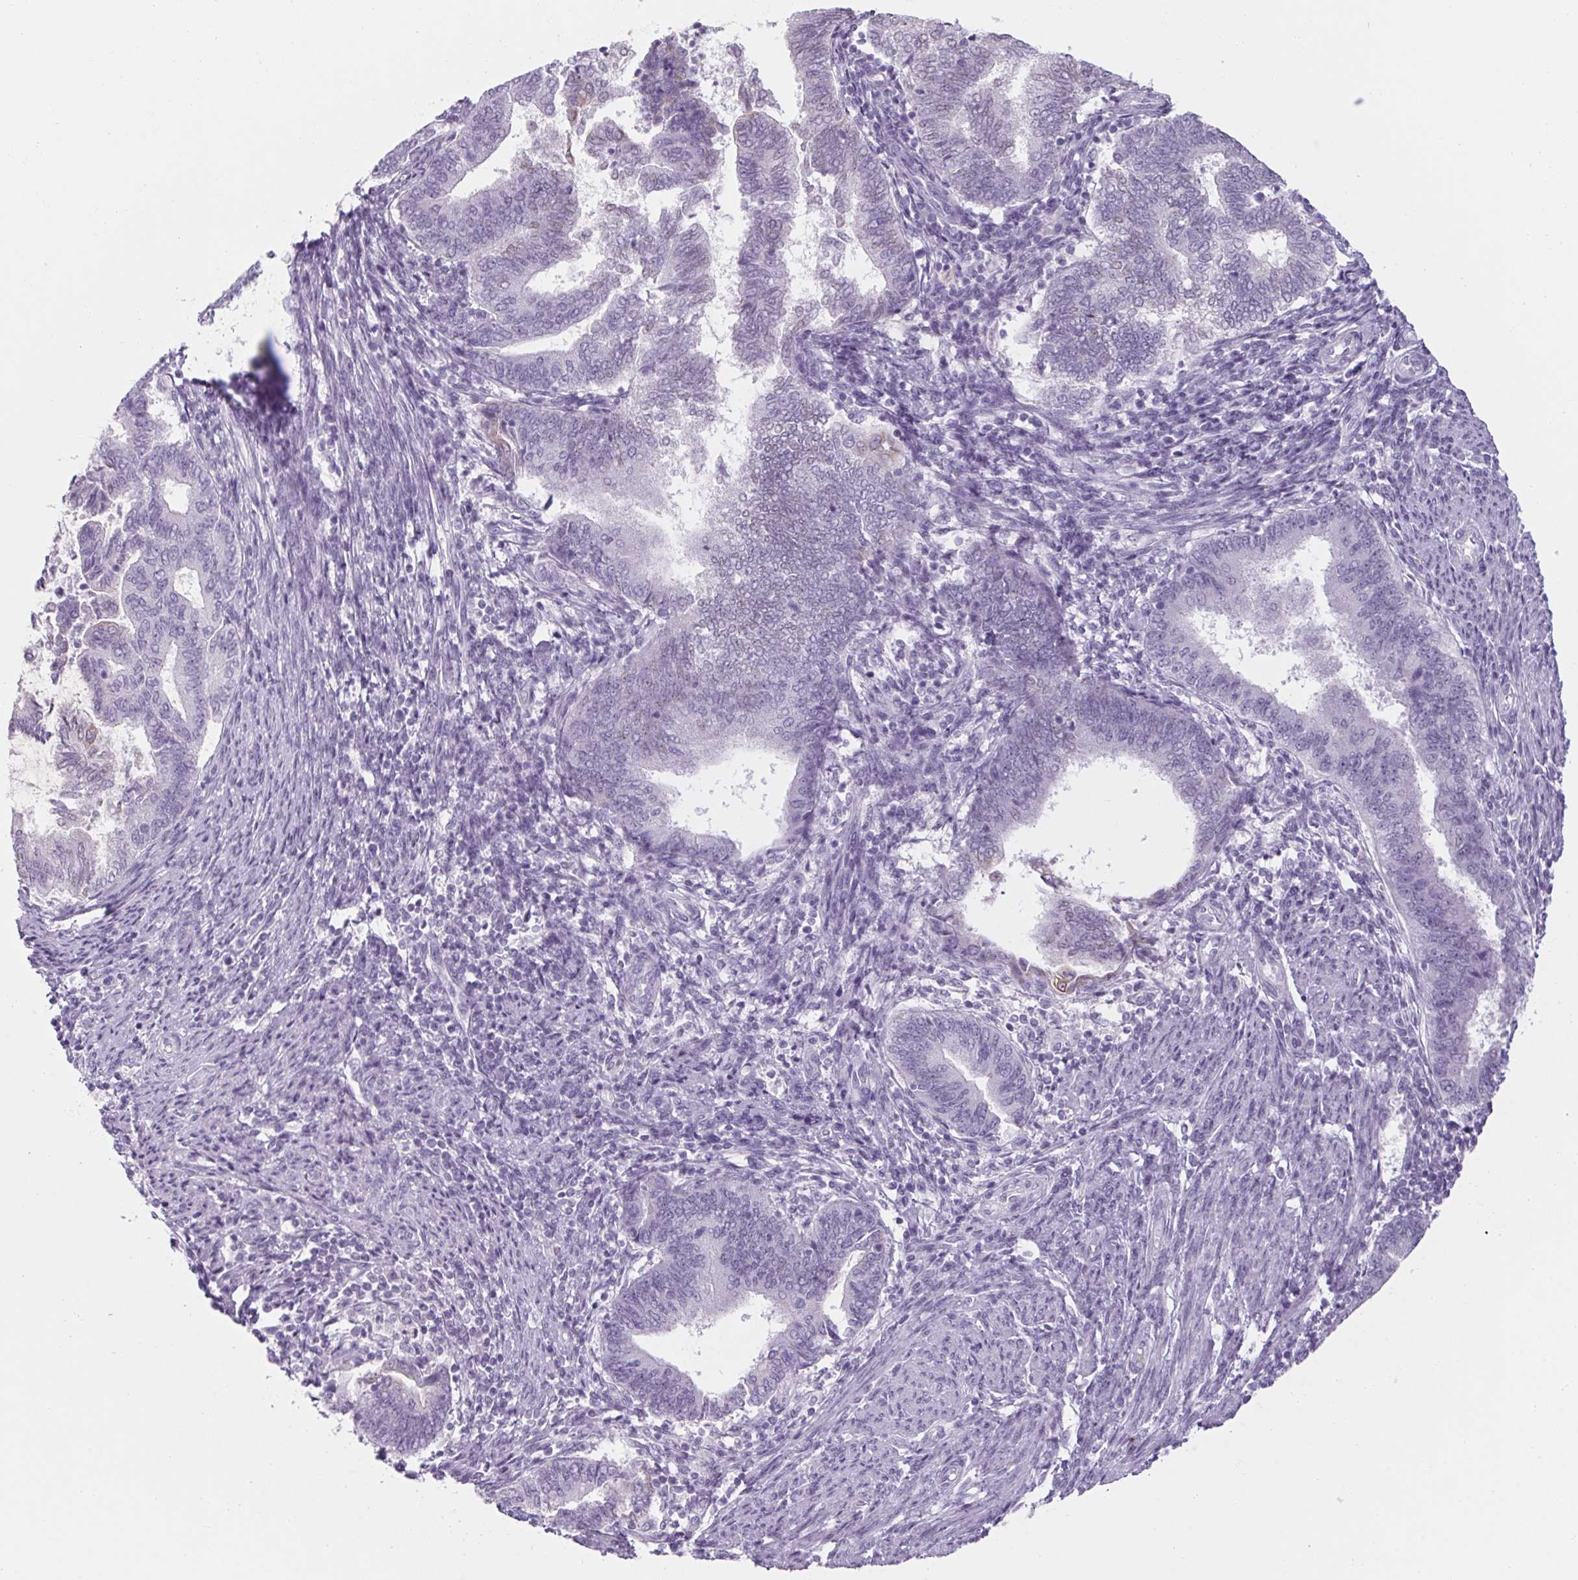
{"staining": {"intensity": "negative", "quantity": "none", "location": "none"}, "tissue": "endometrial cancer", "cell_type": "Tumor cells", "image_type": "cancer", "snomed": [{"axis": "morphology", "description": "Adenocarcinoma, NOS"}, {"axis": "topography", "description": "Endometrium"}], "caption": "Immunohistochemistry image of neoplastic tissue: endometrial cancer stained with DAB (3,3'-diaminobenzidine) reveals no significant protein positivity in tumor cells. The staining was performed using DAB to visualize the protein expression in brown, while the nuclei were stained in blue with hematoxylin (Magnification: 20x).", "gene": "RPTN", "patient": {"sex": "female", "age": 65}}